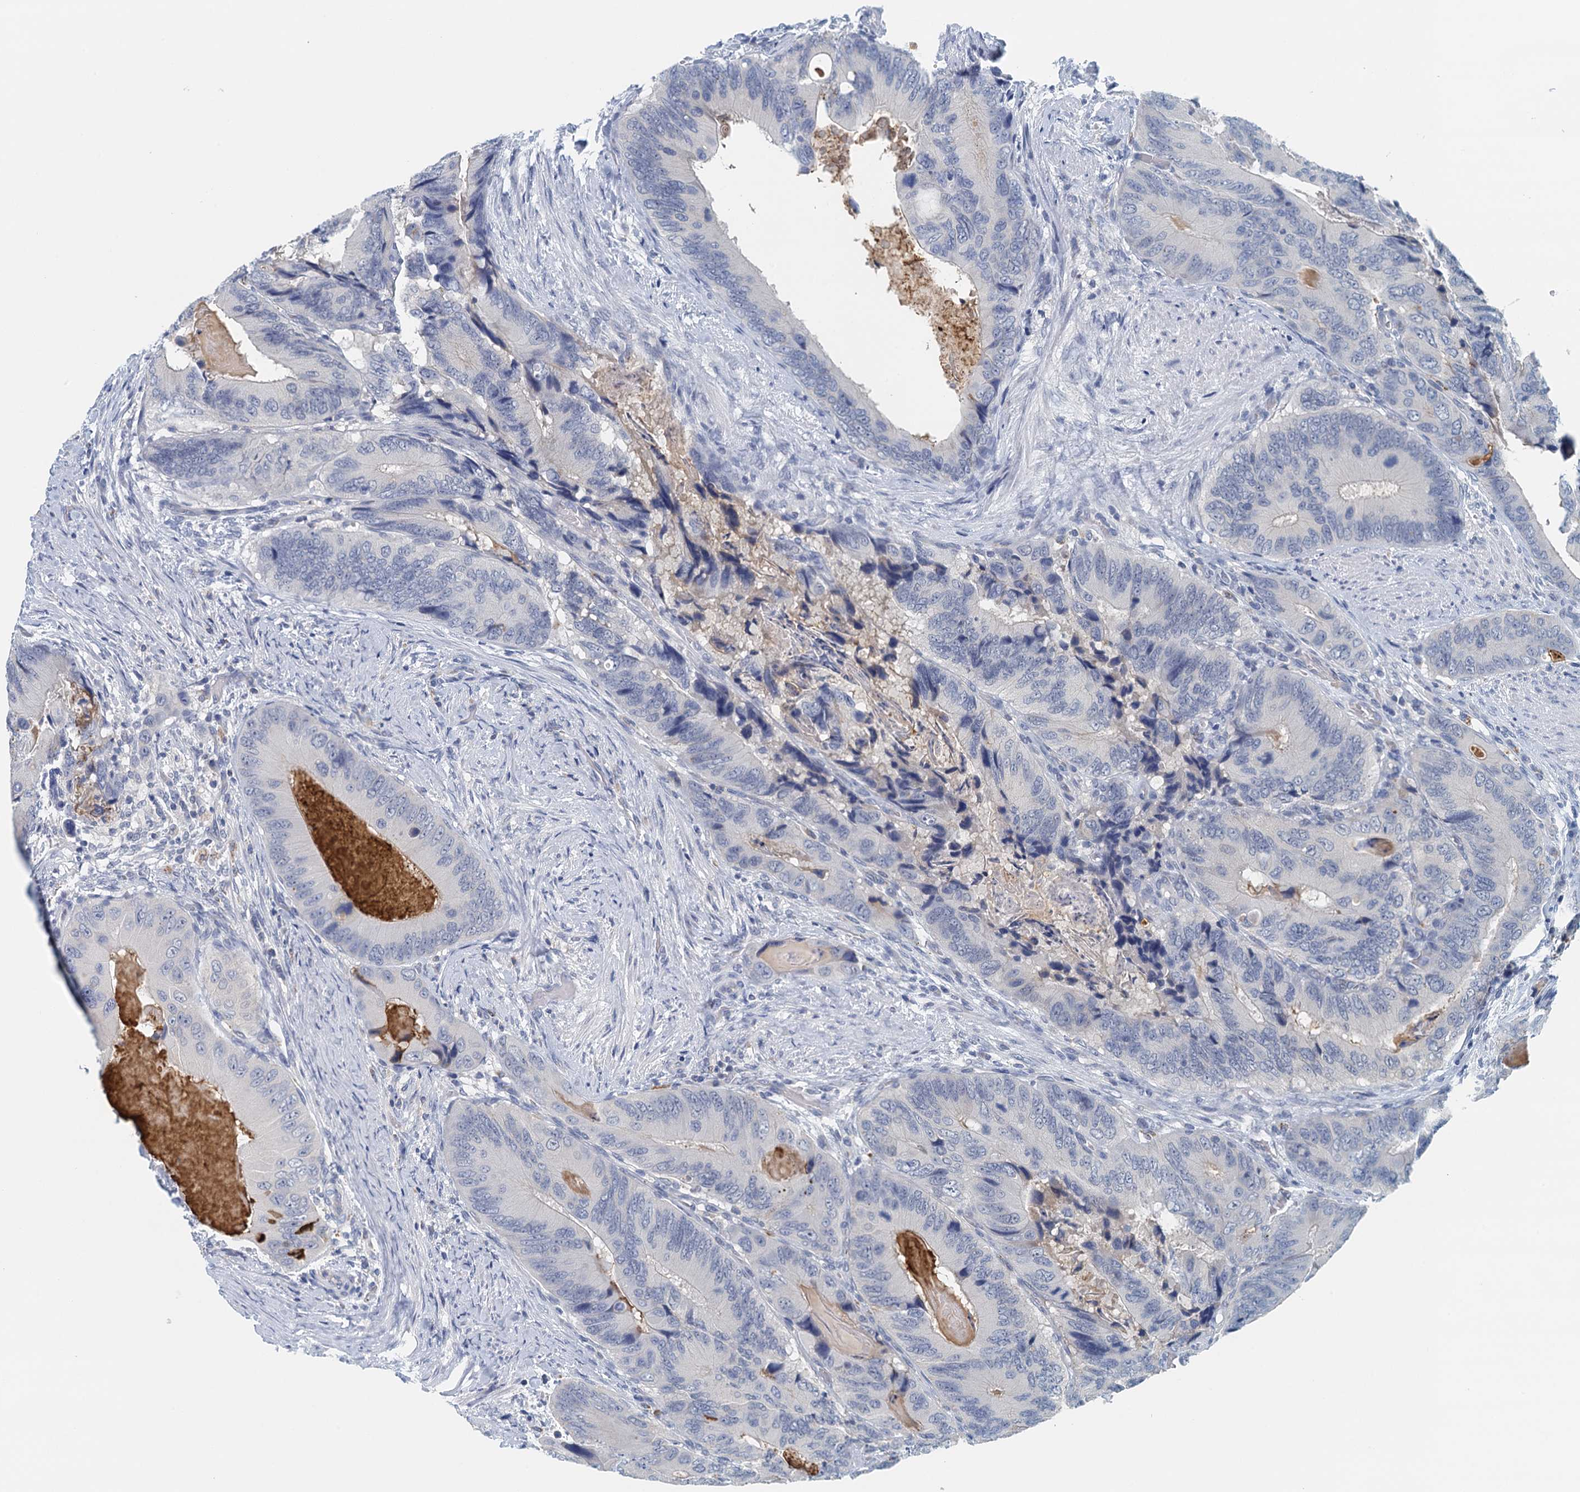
{"staining": {"intensity": "negative", "quantity": "none", "location": "none"}, "tissue": "colorectal cancer", "cell_type": "Tumor cells", "image_type": "cancer", "snomed": [{"axis": "morphology", "description": "Adenocarcinoma, NOS"}, {"axis": "topography", "description": "Colon"}], "caption": "This histopathology image is of colorectal adenocarcinoma stained with immunohistochemistry to label a protein in brown with the nuclei are counter-stained blue. There is no staining in tumor cells. The staining was performed using DAB (3,3'-diaminobenzidine) to visualize the protein expression in brown, while the nuclei were stained in blue with hematoxylin (Magnification: 20x).", "gene": "NUBP2", "patient": {"sex": "male", "age": 84}}